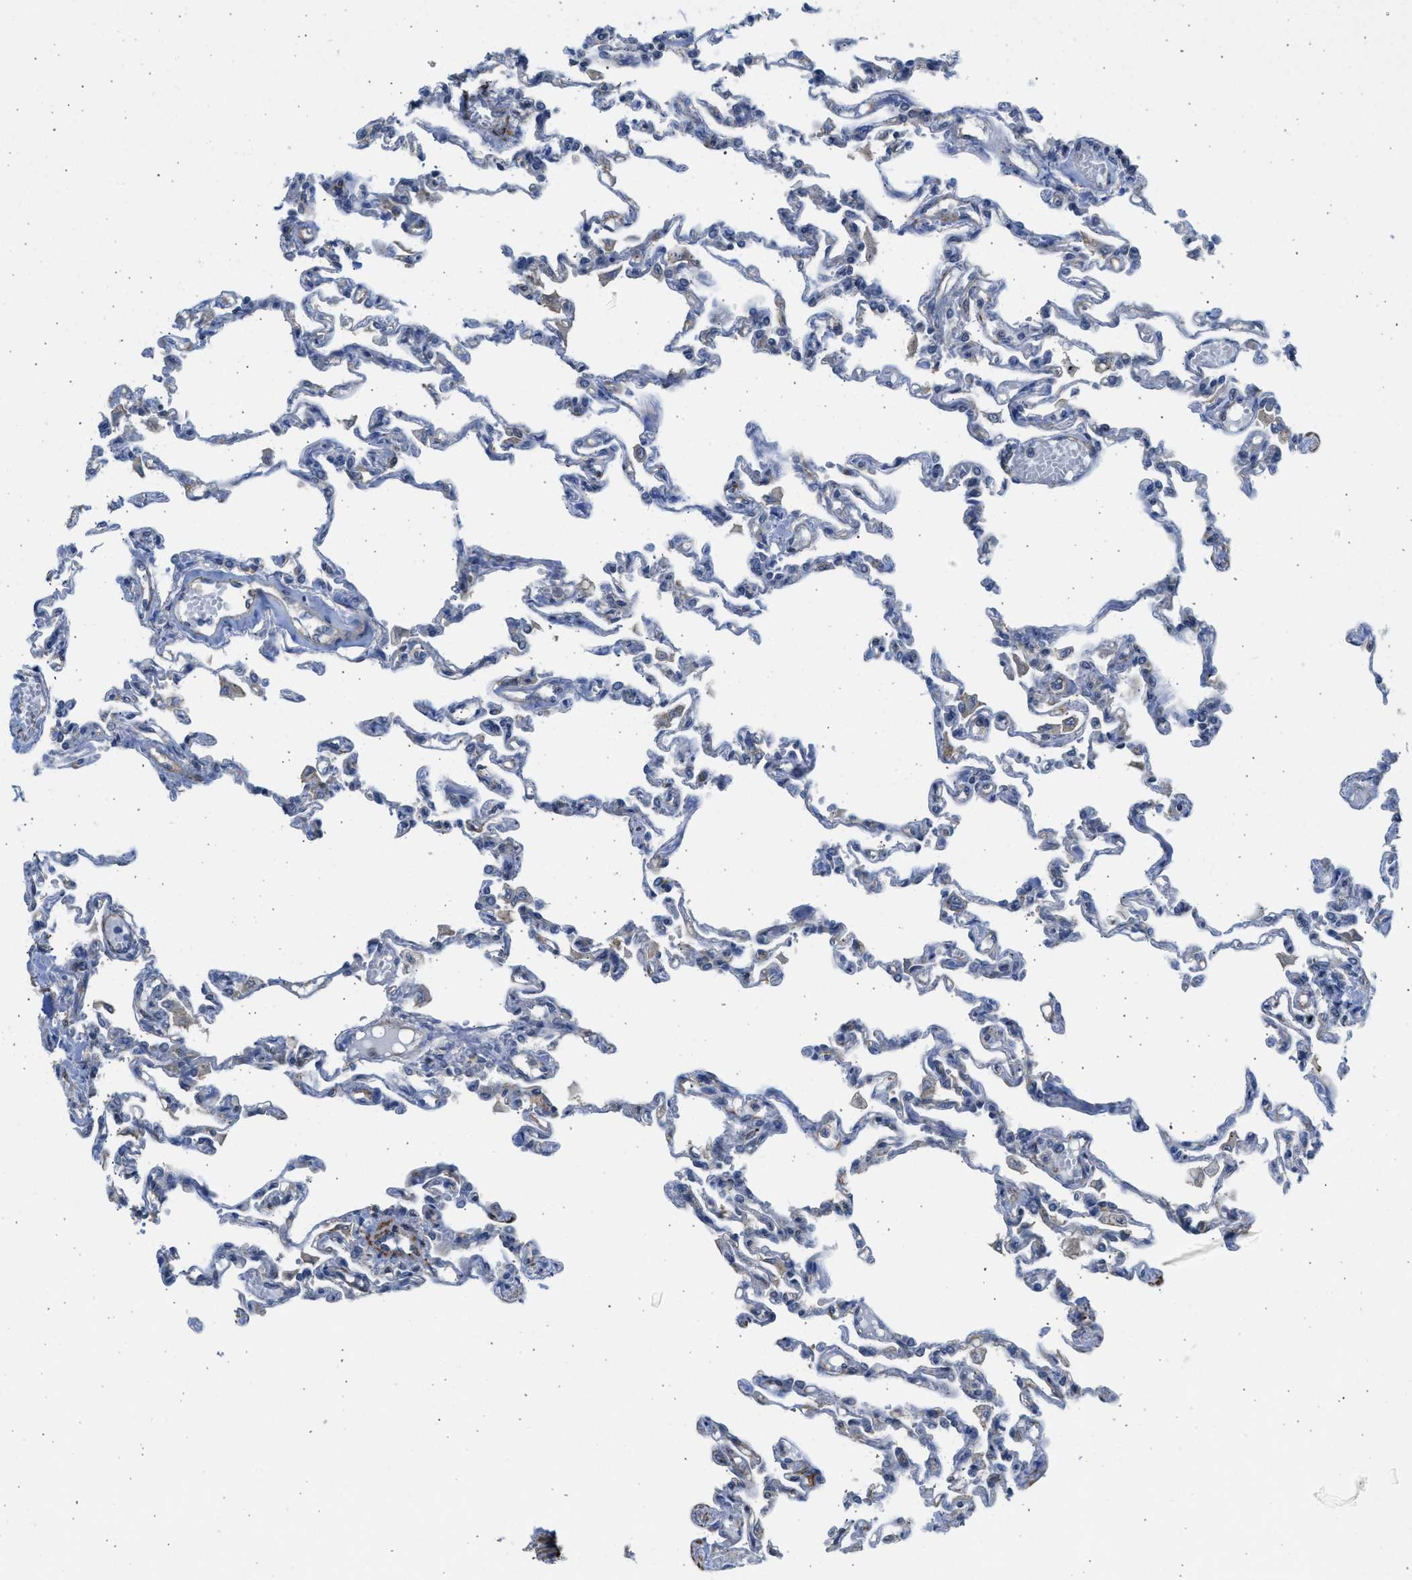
{"staining": {"intensity": "negative", "quantity": "none", "location": "none"}, "tissue": "lung", "cell_type": "Alveolar cells", "image_type": "normal", "snomed": [{"axis": "morphology", "description": "Normal tissue, NOS"}, {"axis": "topography", "description": "Lung"}], "caption": "The histopathology image exhibits no significant staining in alveolar cells of lung. (DAB IHC with hematoxylin counter stain).", "gene": "PCNX3", "patient": {"sex": "male", "age": 21}}